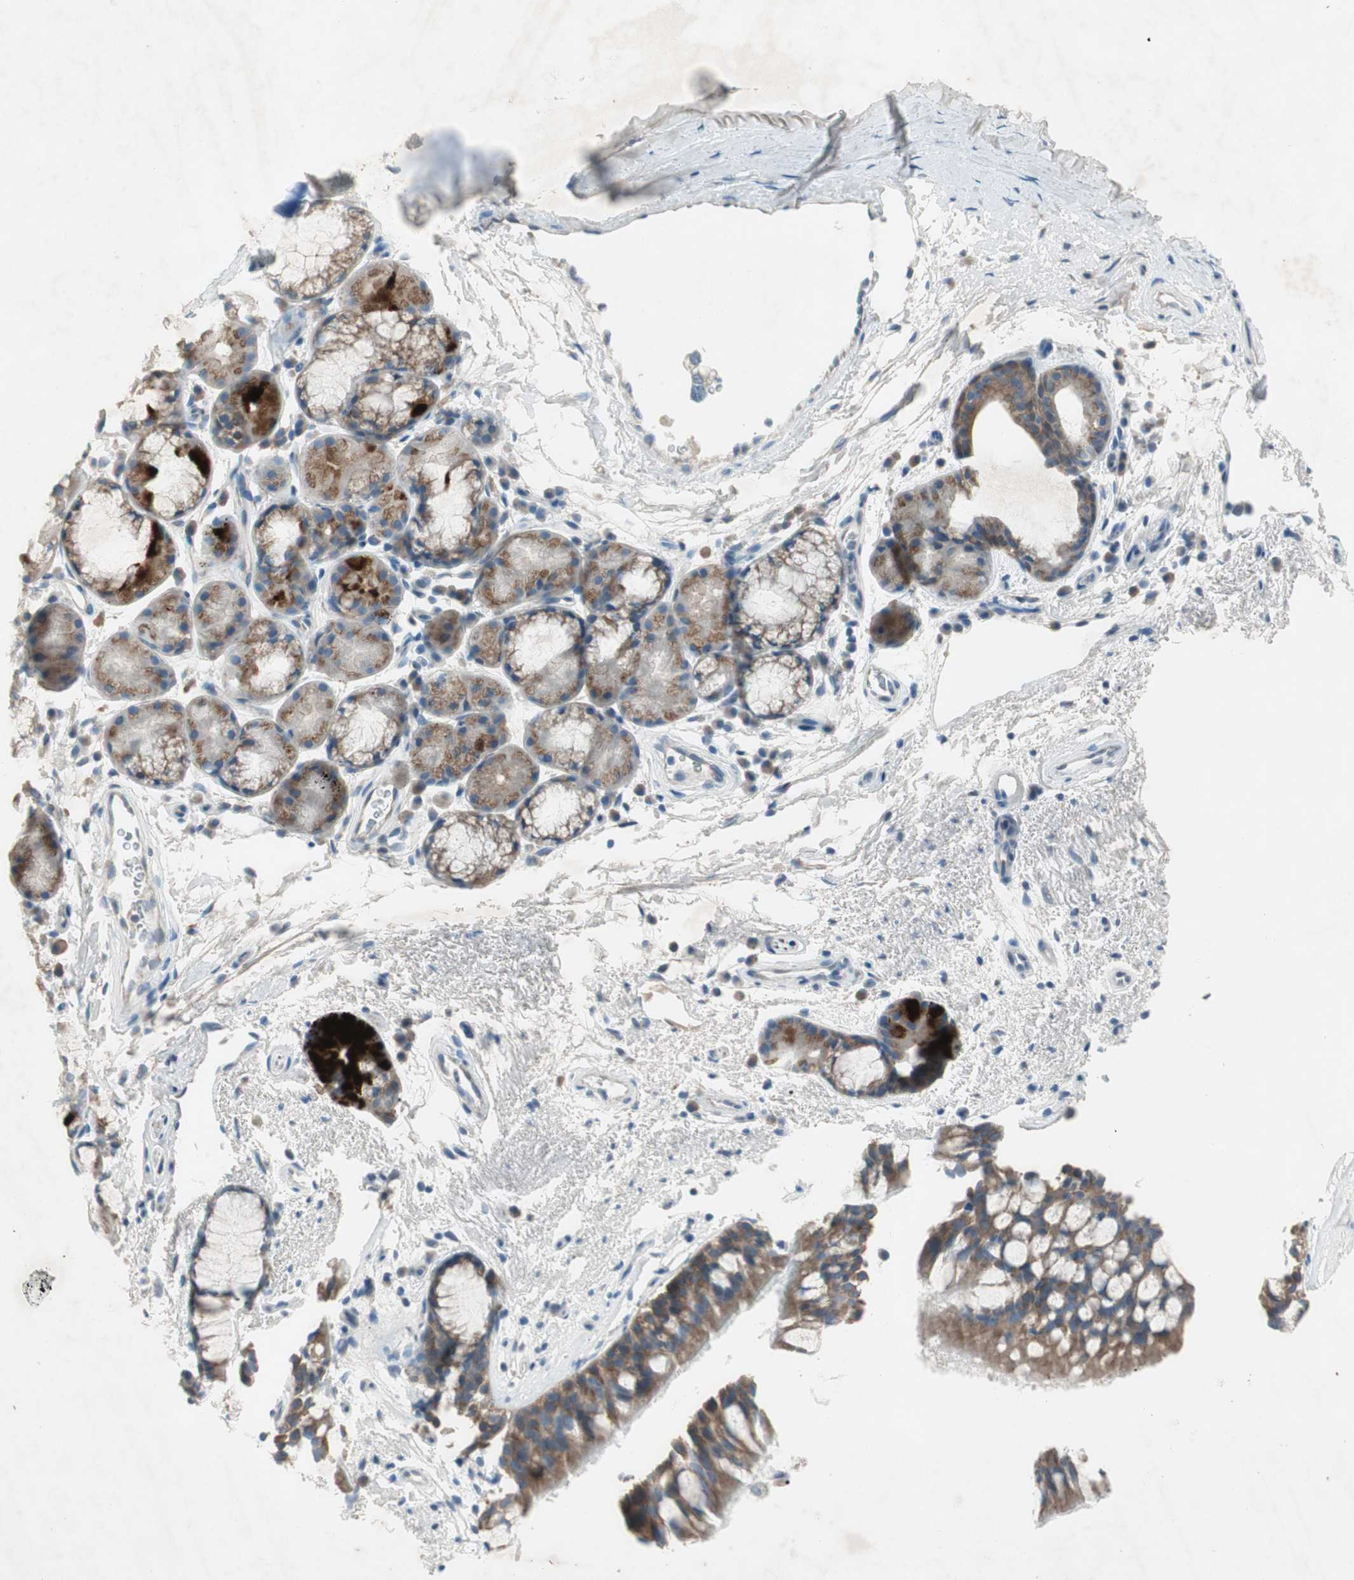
{"staining": {"intensity": "moderate", "quantity": ">75%", "location": "cytoplasmic/membranous"}, "tissue": "bronchus", "cell_type": "Respiratory epithelial cells", "image_type": "normal", "snomed": [{"axis": "morphology", "description": "Normal tissue, NOS"}, {"axis": "topography", "description": "Bronchus"}], "caption": "Bronchus stained with immunohistochemistry displays moderate cytoplasmic/membranous positivity in approximately >75% of respiratory epithelial cells. Using DAB (brown) and hematoxylin (blue) stains, captured at high magnification using brightfield microscopy.", "gene": "PRRG4", "patient": {"sex": "female", "age": 54}}